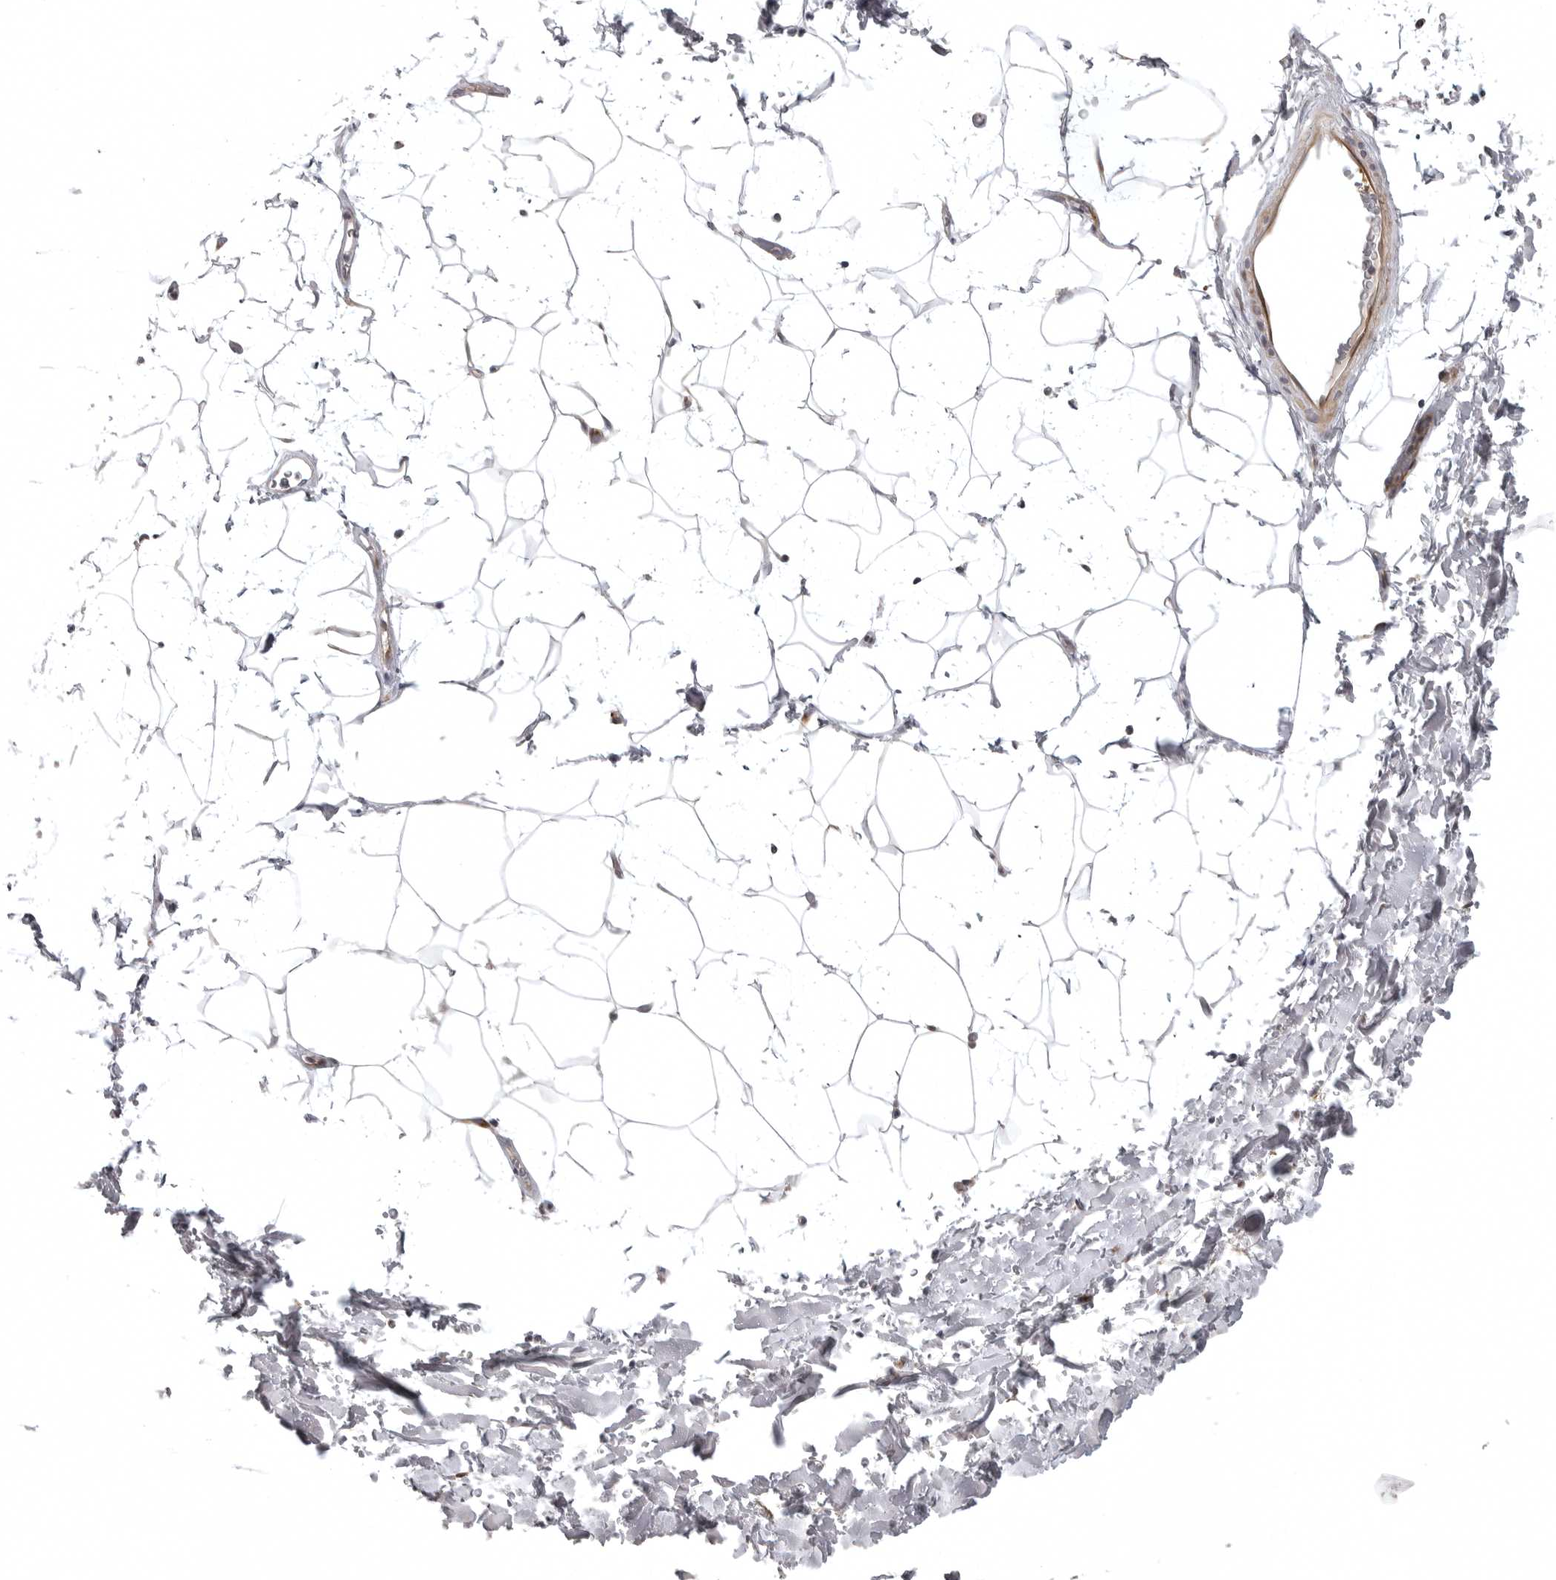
{"staining": {"intensity": "negative", "quantity": "none", "location": "none"}, "tissue": "adipose tissue", "cell_type": "Adipocytes", "image_type": "normal", "snomed": [{"axis": "morphology", "description": "Normal tissue, NOS"}, {"axis": "topography", "description": "Soft tissue"}], "caption": "This photomicrograph is of benign adipose tissue stained with immunohistochemistry to label a protein in brown with the nuclei are counter-stained blue. There is no positivity in adipocytes. The staining was performed using DAB to visualize the protein expression in brown, while the nuclei were stained in blue with hematoxylin (Magnification: 20x).", "gene": "CD300LD", "patient": {"sex": "male", "age": 72}}